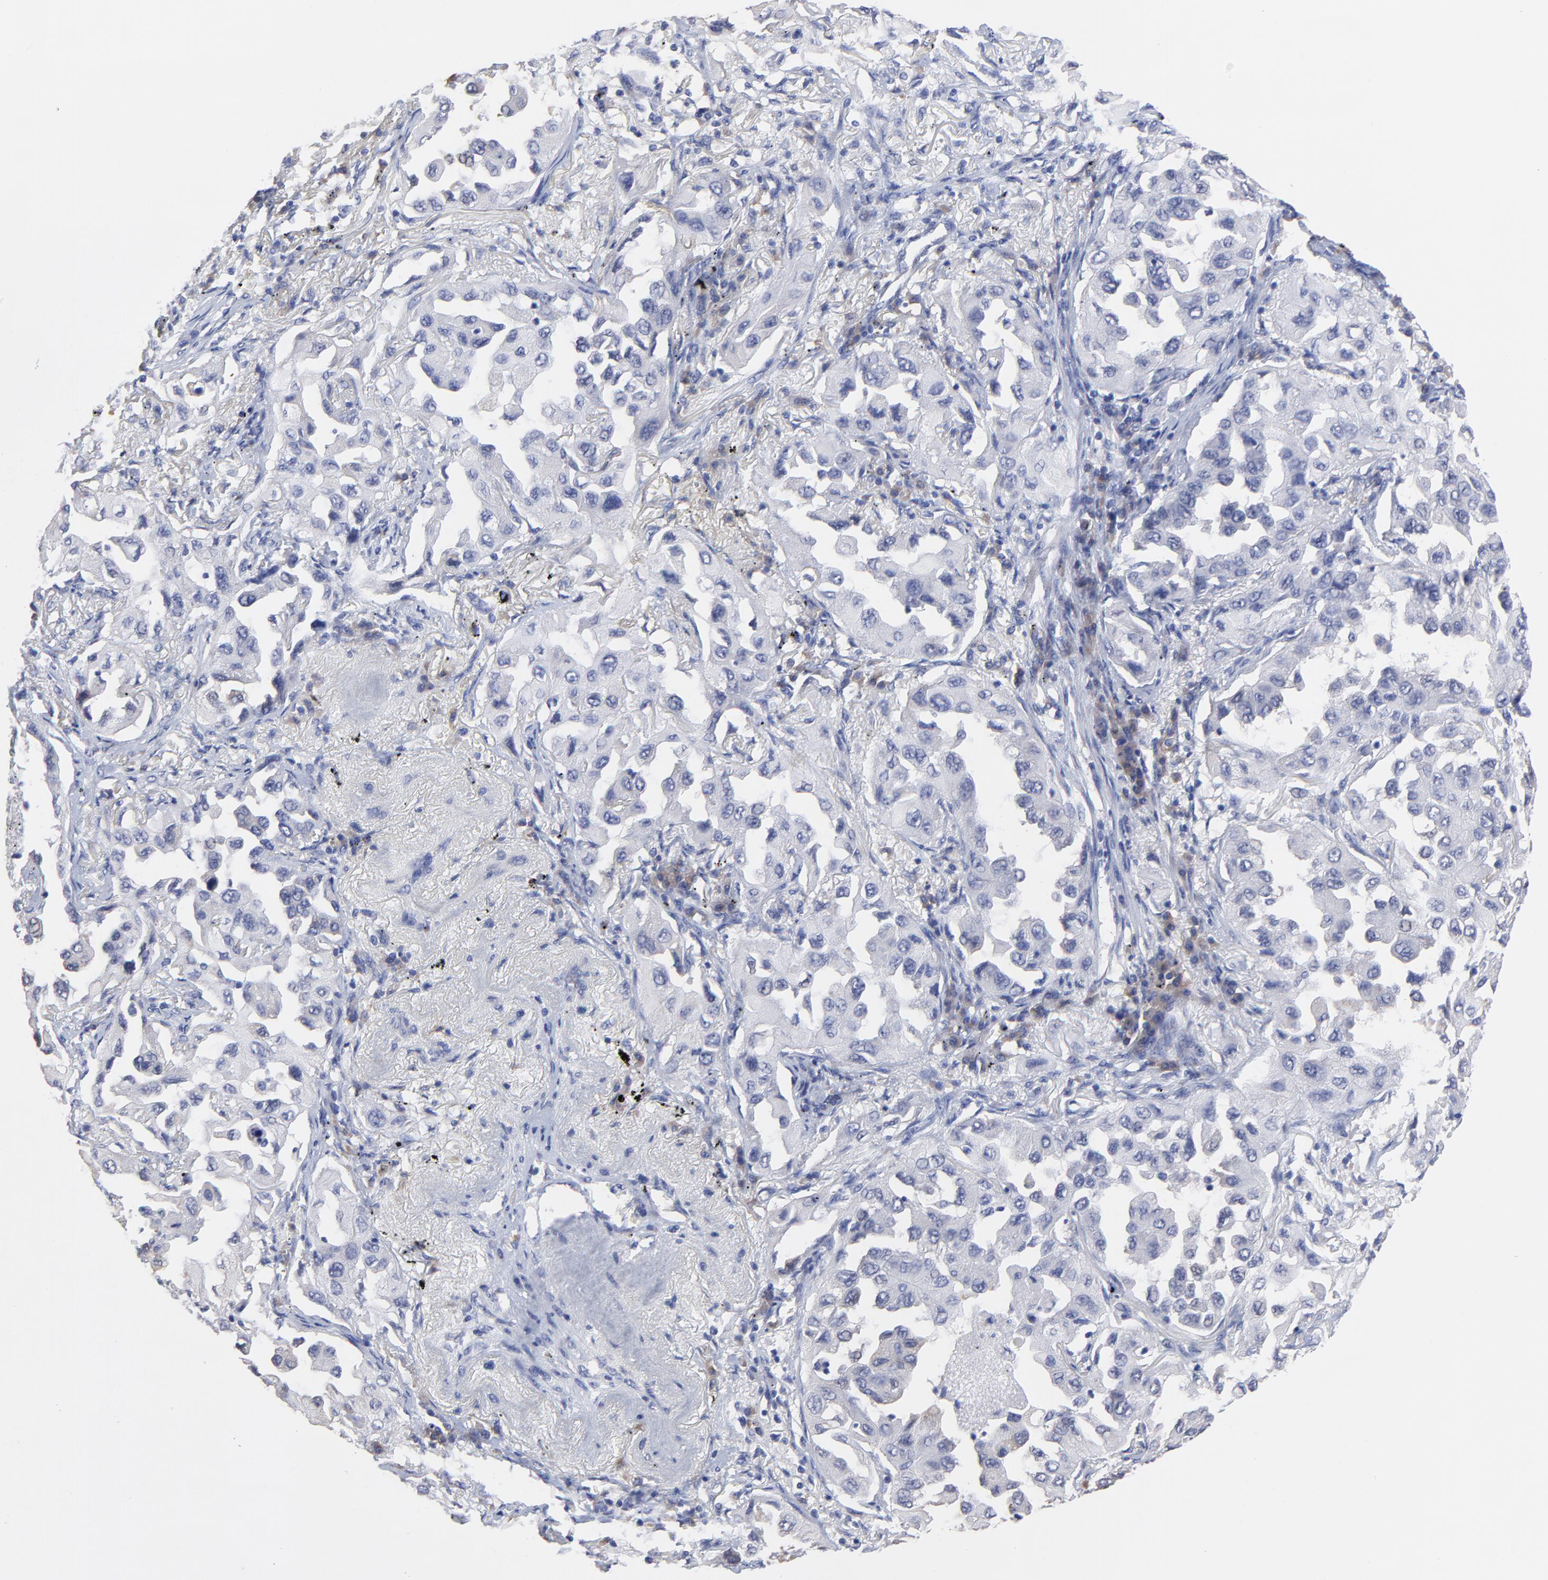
{"staining": {"intensity": "negative", "quantity": "none", "location": "none"}, "tissue": "lung cancer", "cell_type": "Tumor cells", "image_type": "cancer", "snomed": [{"axis": "morphology", "description": "Adenocarcinoma, NOS"}, {"axis": "topography", "description": "Lung"}], "caption": "Human lung adenocarcinoma stained for a protein using immunohistochemistry exhibits no expression in tumor cells.", "gene": "LAX1", "patient": {"sex": "female", "age": 65}}